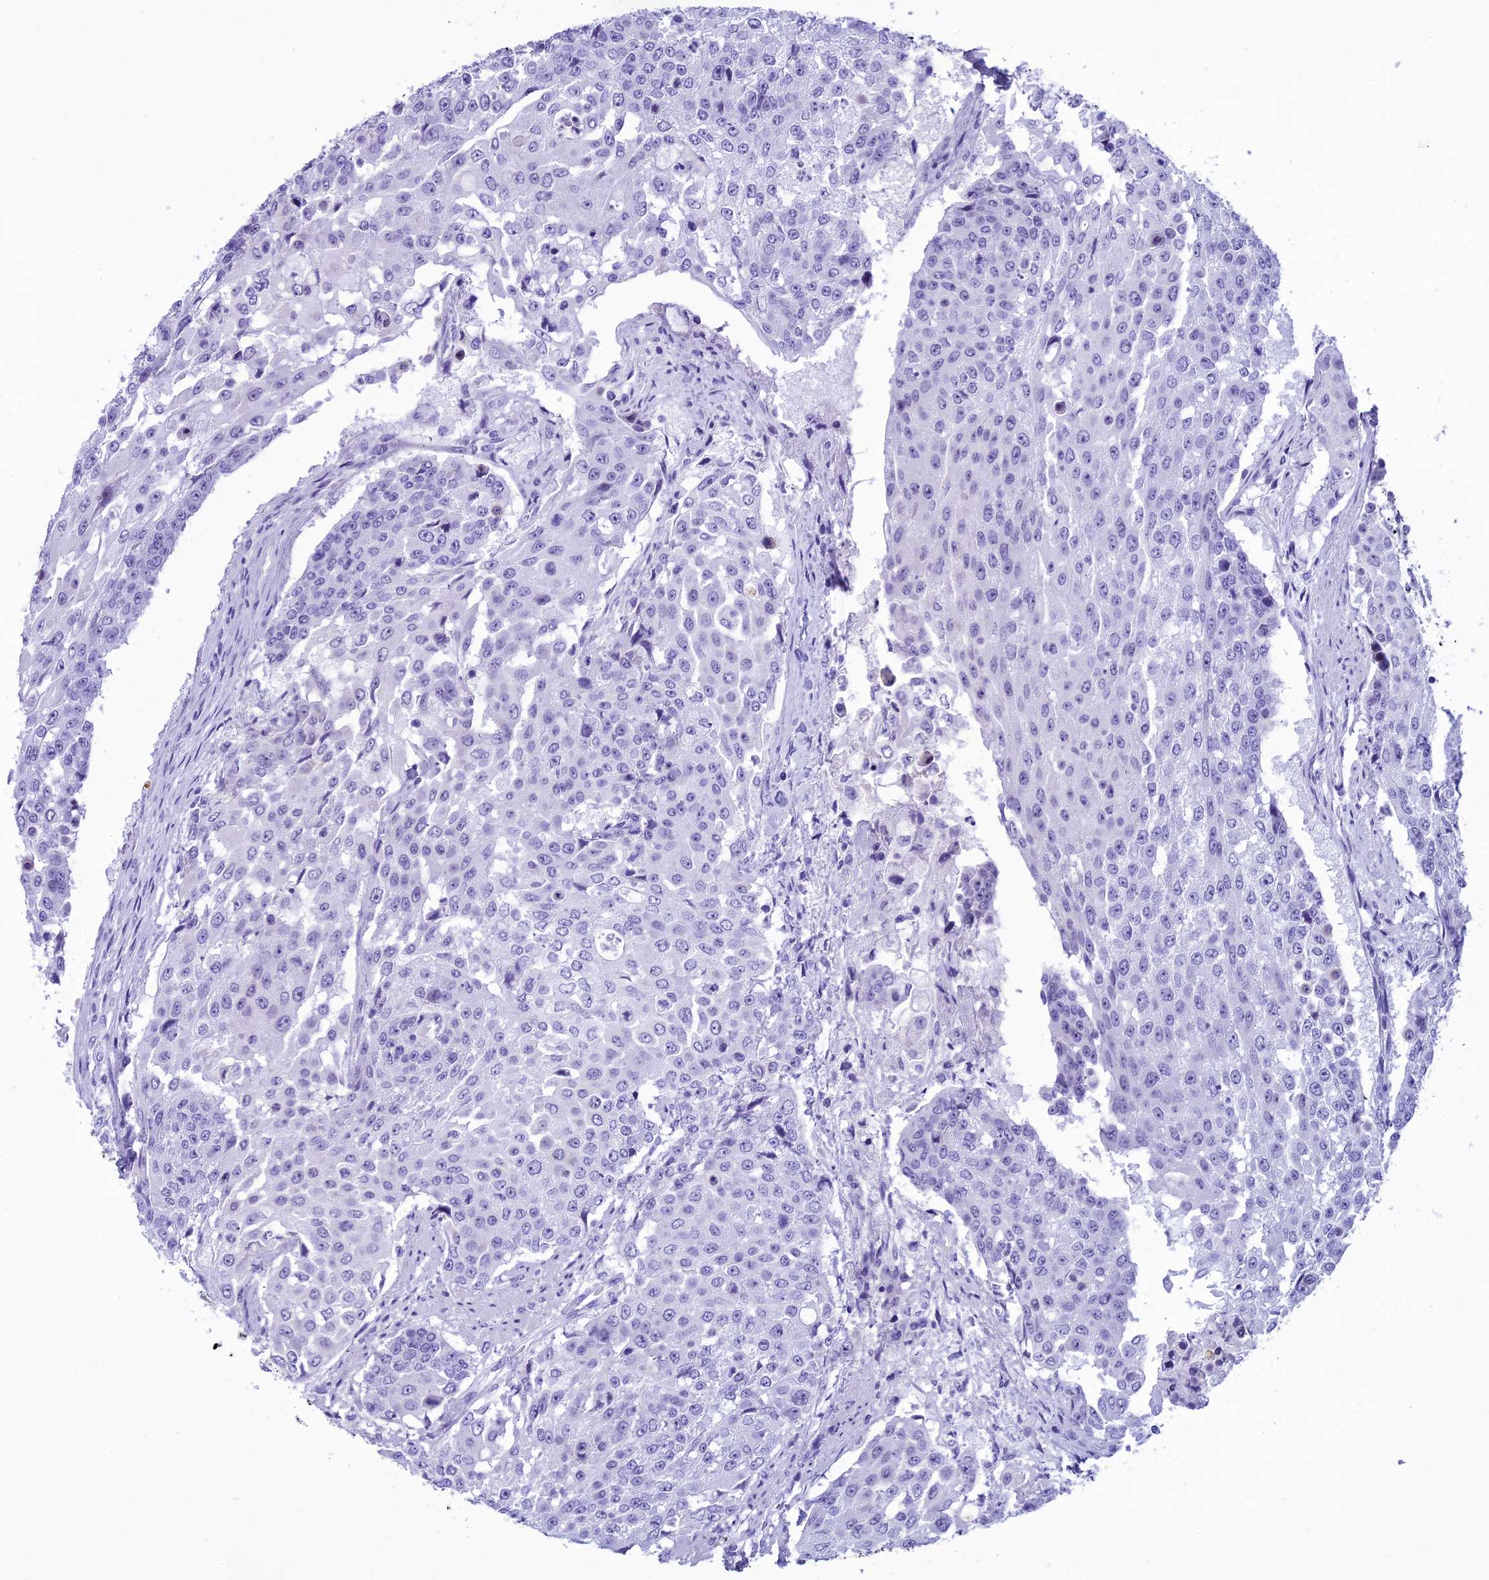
{"staining": {"intensity": "negative", "quantity": "none", "location": "none"}, "tissue": "urothelial cancer", "cell_type": "Tumor cells", "image_type": "cancer", "snomed": [{"axis": "morphology", "description": "Urothelial carcinoma, High grade"}, {"axis": "topography", "description": "Urinary bladder"}], "caption": "Tumor cells are negative for protein expression in human urothelial cancer.", "gene": "KCTD14", "patient": {"sex": "female", "age": 63}}